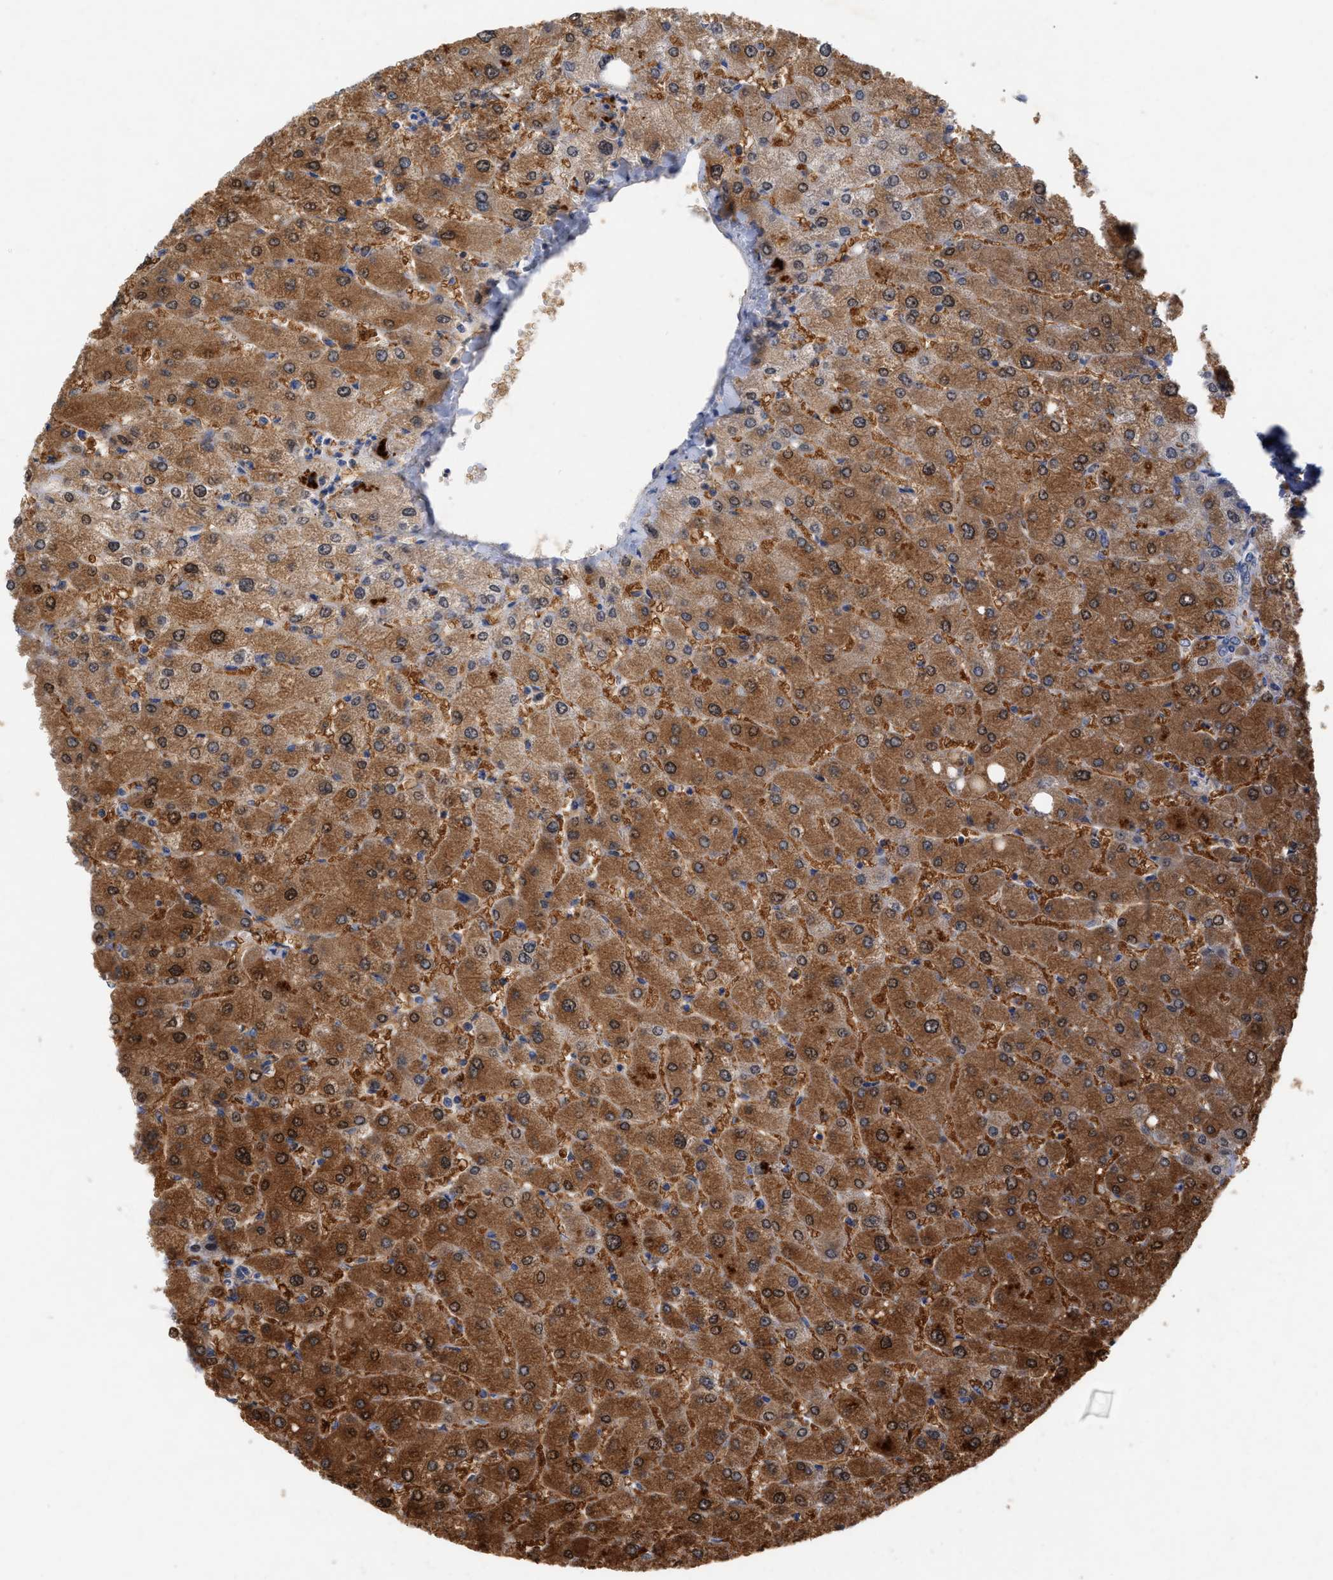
{"staining": {"intensity": "weak", "quantity": "25%-75%", "location": "cytoplasmic/membranous"}, "tissue": "liver", "cell_type": "Cholangiocytes", "image_type": "normal", "snomed": [{"axis": "morphology", "description": "Normal tissue, NOS"}, {"axis": "topography", "description": "Liver"}], "caption": "IHC of benign human liver shows low levels of weak cytoplasmic/membranous expression in approximately 25%-75% of cholangiocytes. The protein is stained brown, and the nuclei are stained in blue (DAB (3,3'-diaminobenzidine) IHC with brightfield microscopy, high magnification).", "gene": "TMEM131", "patient": {"sex": "male", "age": 55}}